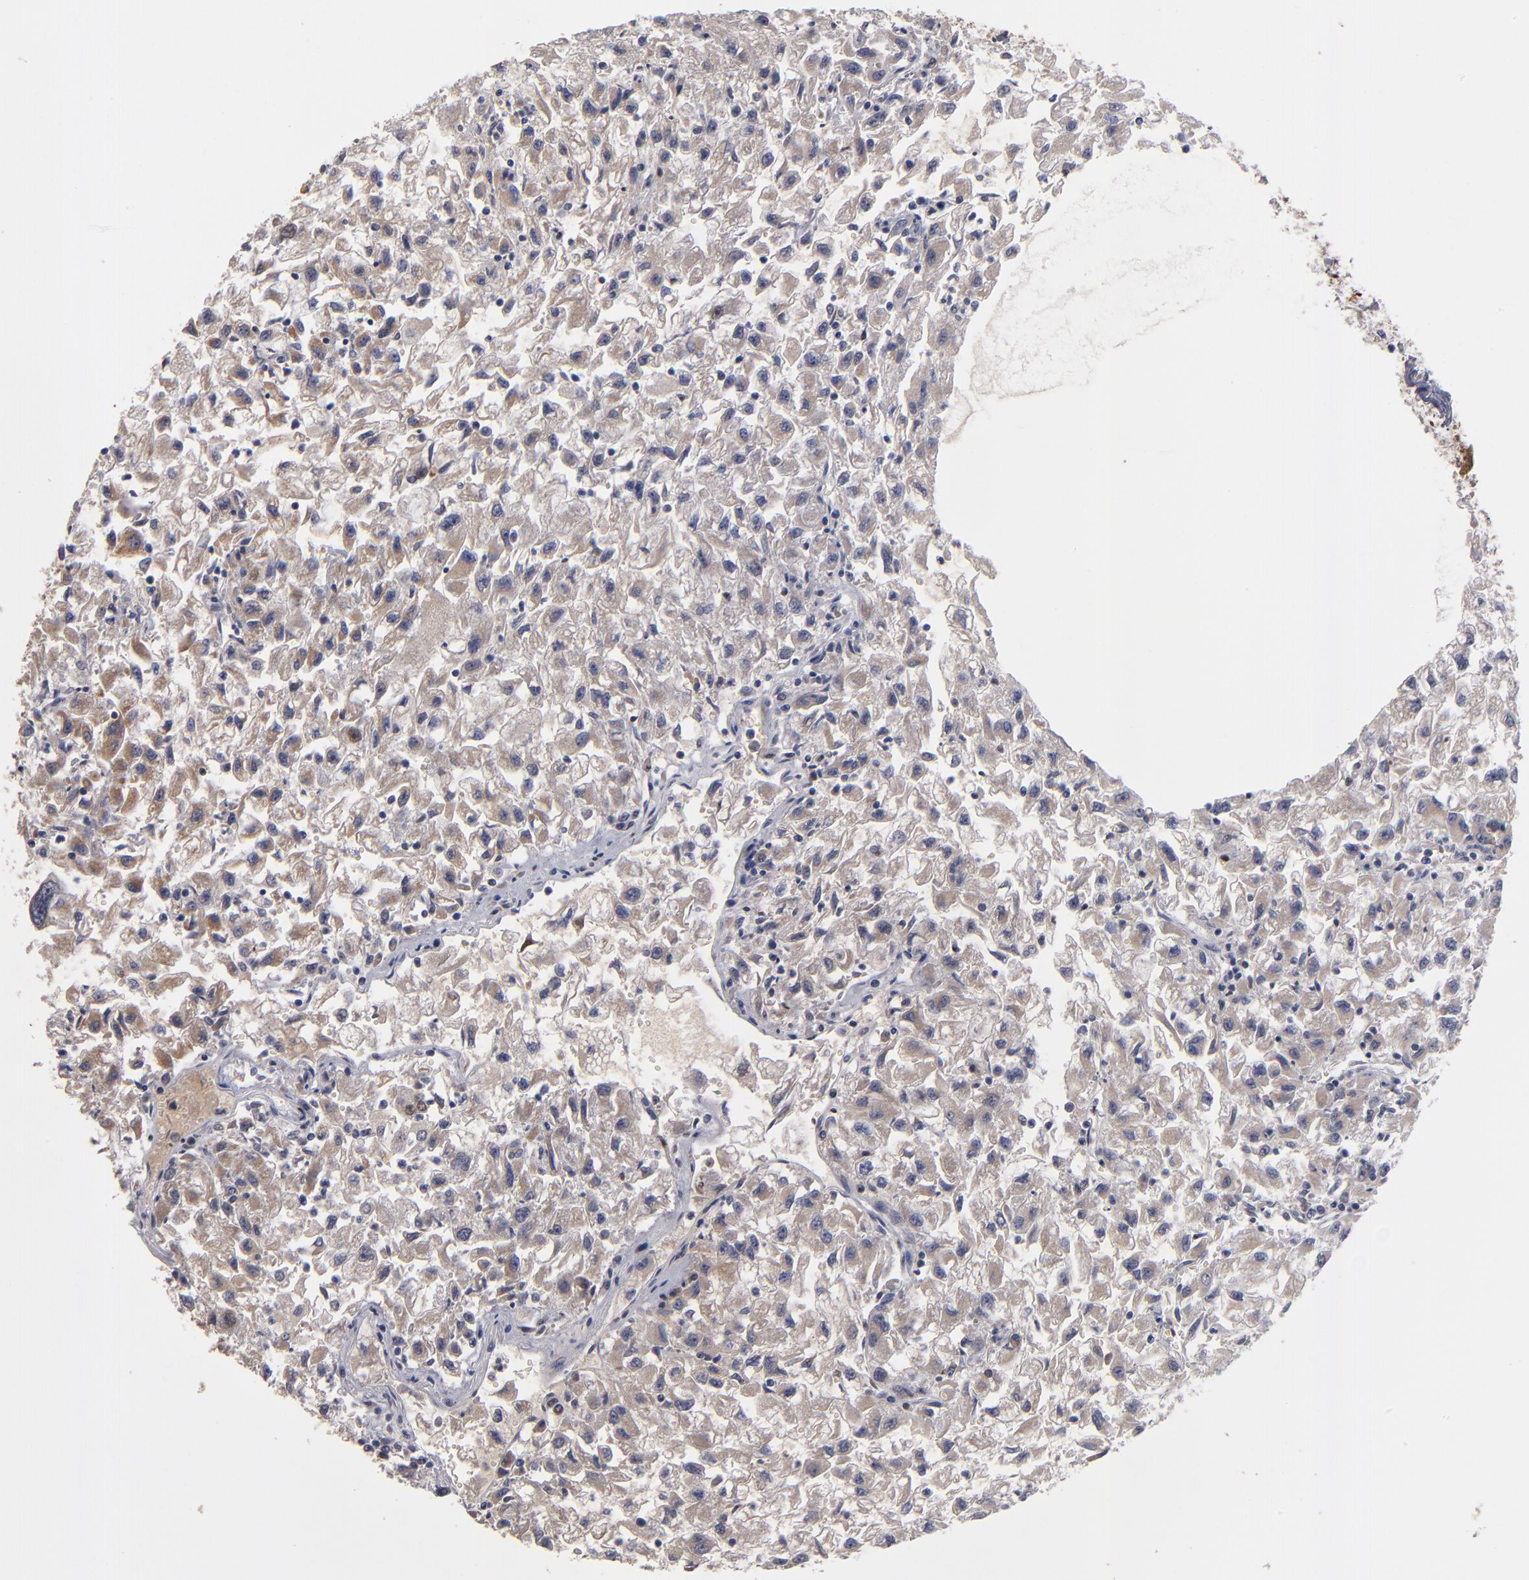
{"staining": {"intensity": "weak", "quantity": "<25%", "location": "cytoplasmic/membranous"}, "tissue": "renal cancer", "cell_type": "Tumor cells", "image_type": "cancer", "snomed": [{"axis": "morphology", "description": "Adenocarcinoma, NOS"}, {"axis": "topography", "description": "Kidney"}], "caption": "Tumor cells show no significant protein positivity in renal adenocarcinoma. (DAB (3,3'-diaminobenzidine) IHC, high magnification).", "gene": "EXD2", "patient": {"sex": "male", "age": 59}}